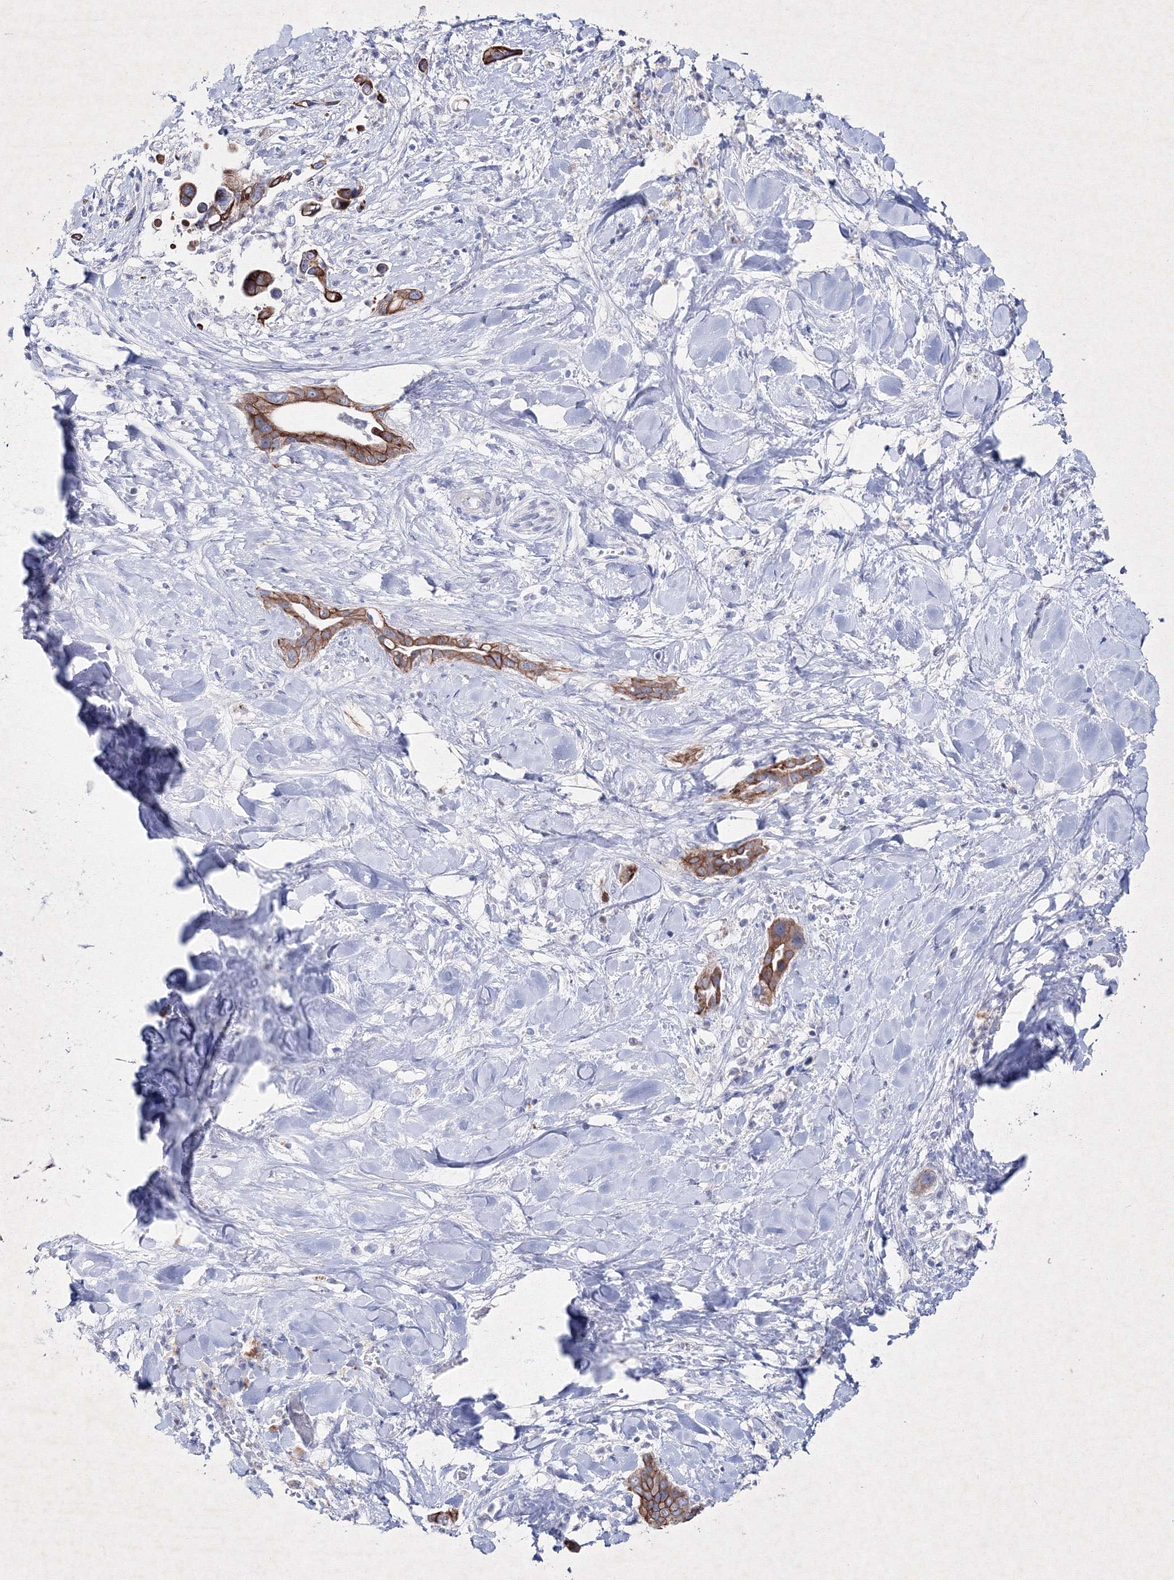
{"staining": {"intensity": "moderate", "quantity": ">75%", "location": "cytoplasmic/membranous"}, "tissue": "liver cancer", "cell_type": "Tumor cells", "image_type": "cancer", "snomed": [{"axis": "morphology", "description": "Cholangiocarcinoma"}, {"axis": "topography", "description": "Liver"}], "caption": "A brown stain shows moderate cytoplasmic/membranous expression of a protein in human liver cholangiocarcinoma tumor cells. The staining is performed using DAB (3,3'-diaminobenzidine) brown chromogen to label protein expression. The nuclei are counter-stained blue using hematoxylin.", "gene": "SMIM29", "patient": {"sex": "female", "age": 54}}